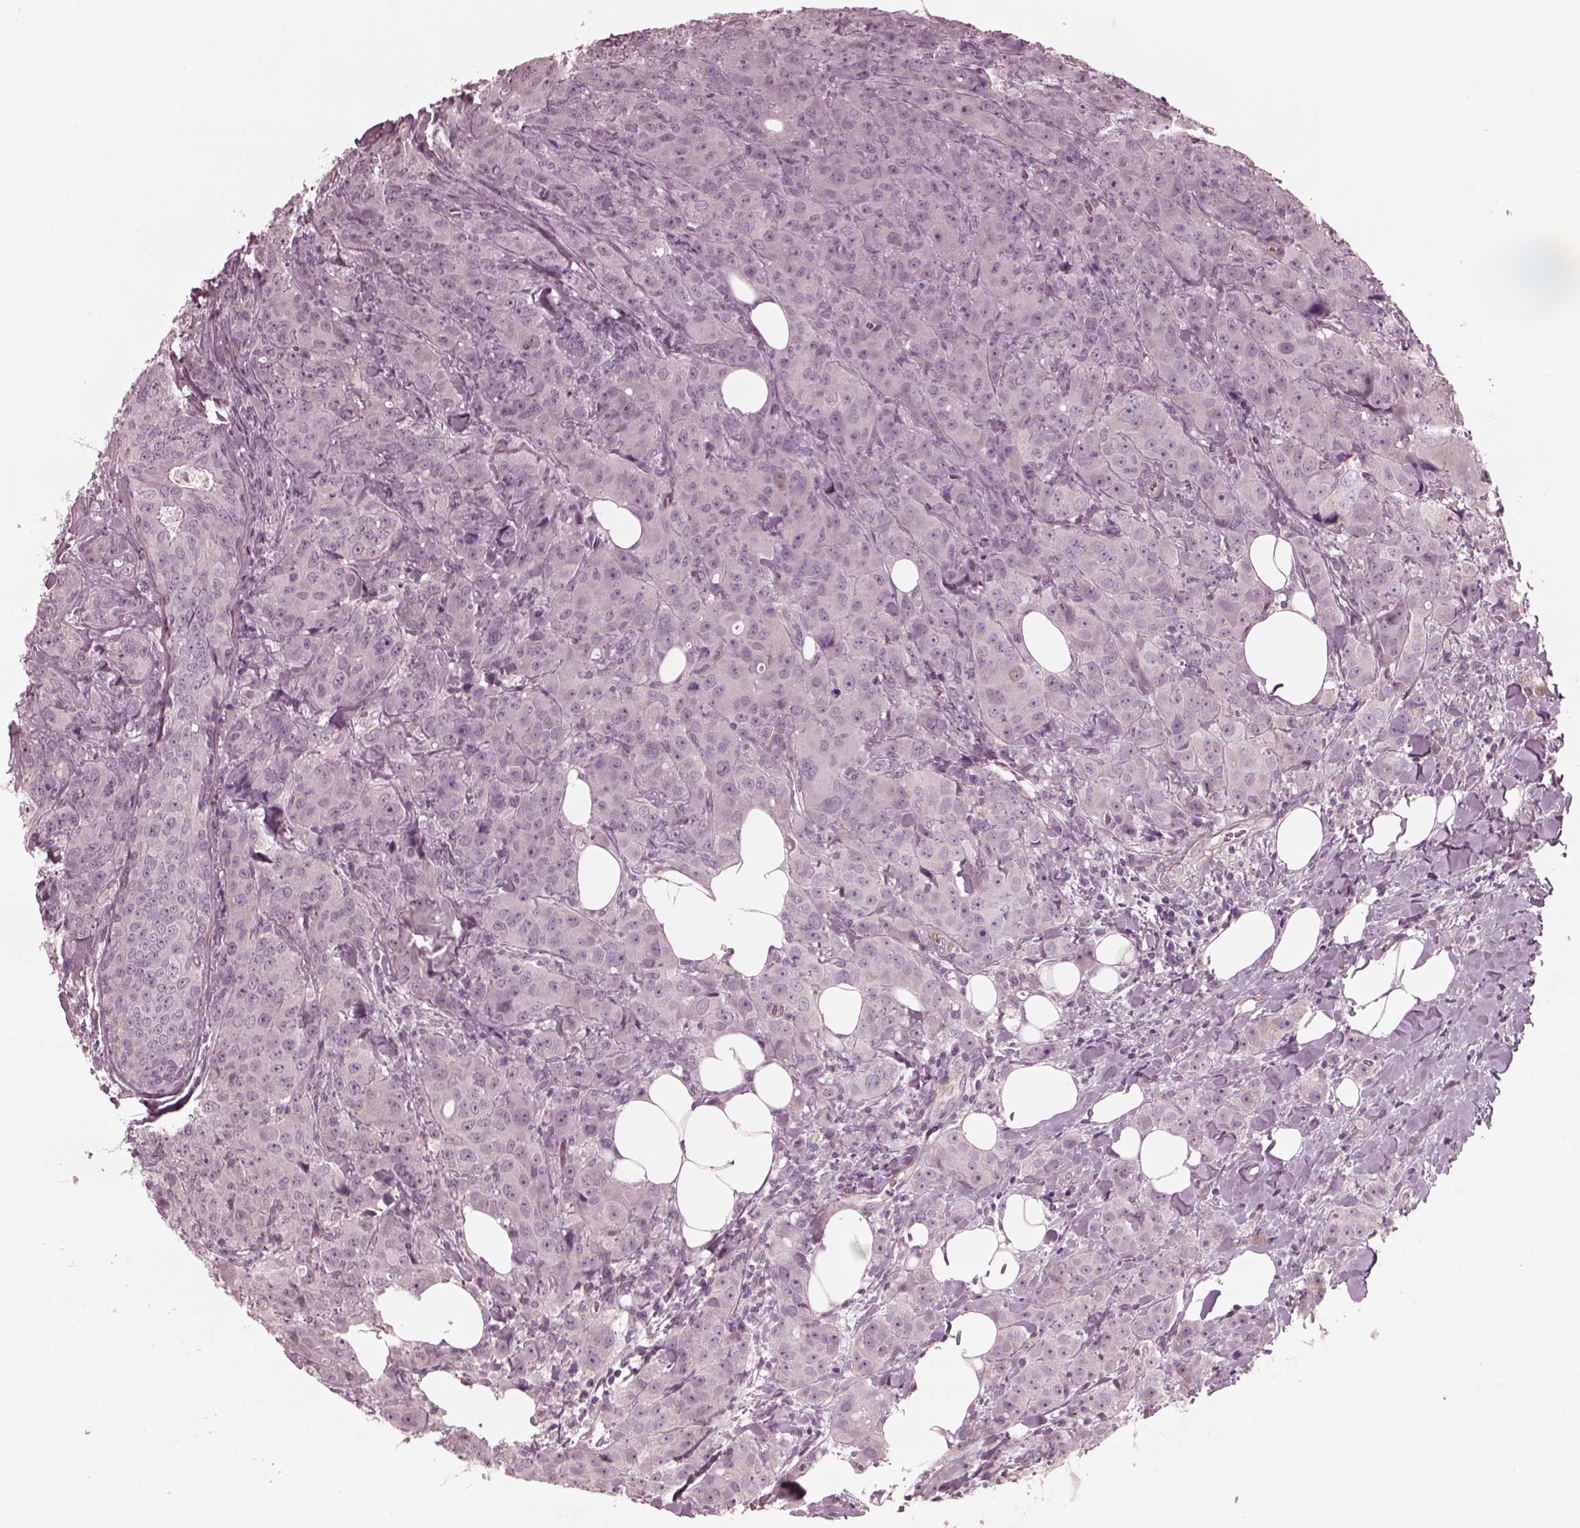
{"staining": {"intensity": "negative", "quantity": "none", "location": "none"}, "tissue": "breast cancer", "cell_type": "Tumor cells", "image_type": "cancer", "snomed": [{"axis": "morphology", "description": "Duct carcinoma"}, {"axis": "topography", "description": "Breast"}], "caption": "IHC of human breast cancer (invasive ductal carcinoma) reveals no positivity in tumor cells.", "gene": "KIF6", "patient": {"sex": "female", "age": 43}}